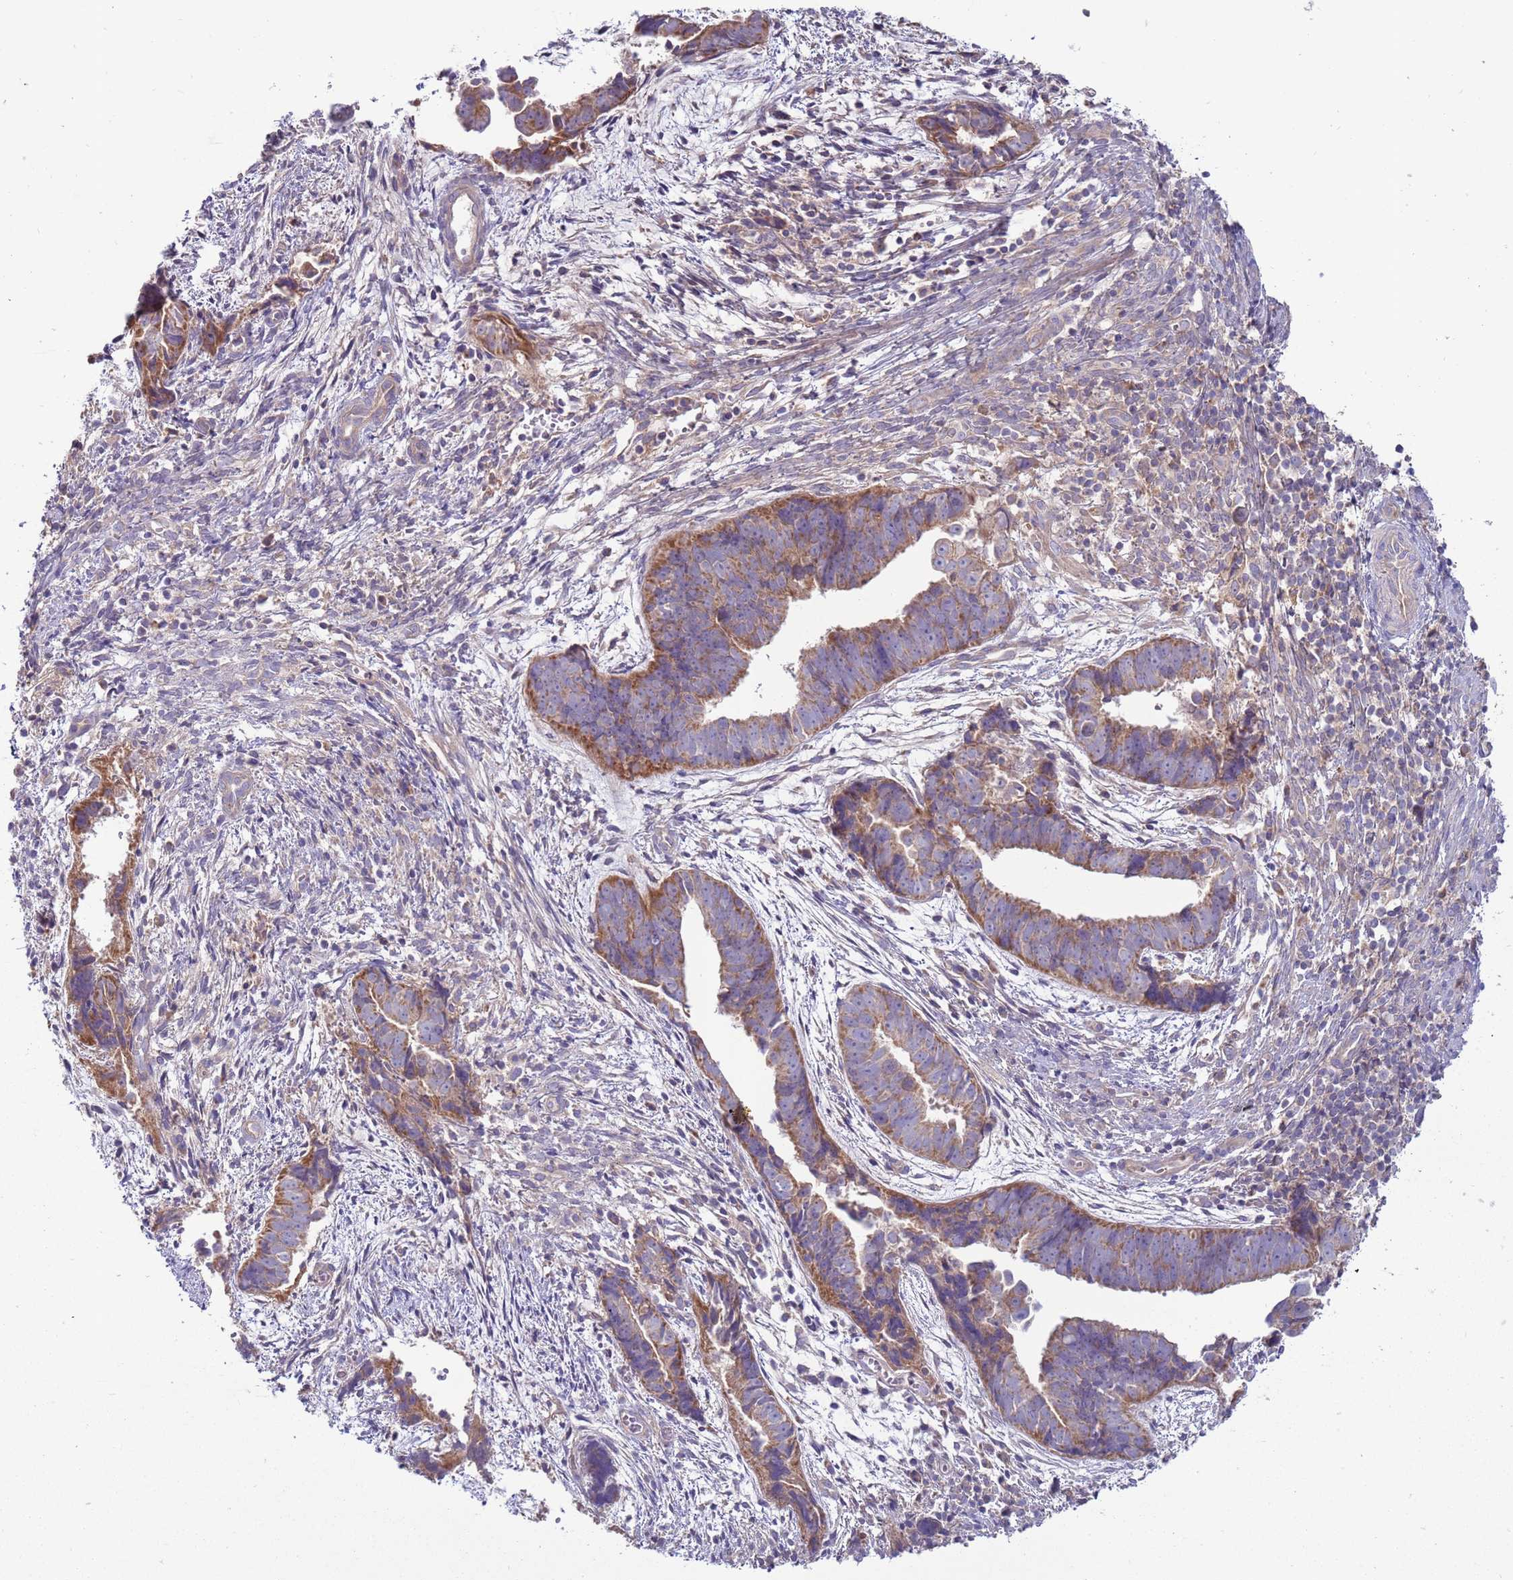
{"staining": {"intensity": "moderate", "quantity": ">75%", "location": "cytoplasmic/membranous"}, "tissue": "endometrial cancer", "cell_type": "Tumor cells", "image_type": "cancer", "snomed": [{"axis": "morphology", "description": "Adenocarcinoma, NOS"}, {"axis": "topography", "description": "Endometrium"}], "caption": "Adenocarcinoma (endometrial) was stained to show a protein in brown. There is medium levels of moderate cytoplasmic/membranous positivity in about >75% of tumor cells.", "gene": "UQCRQ", "patient": {"sex": "female", "age": 75}}